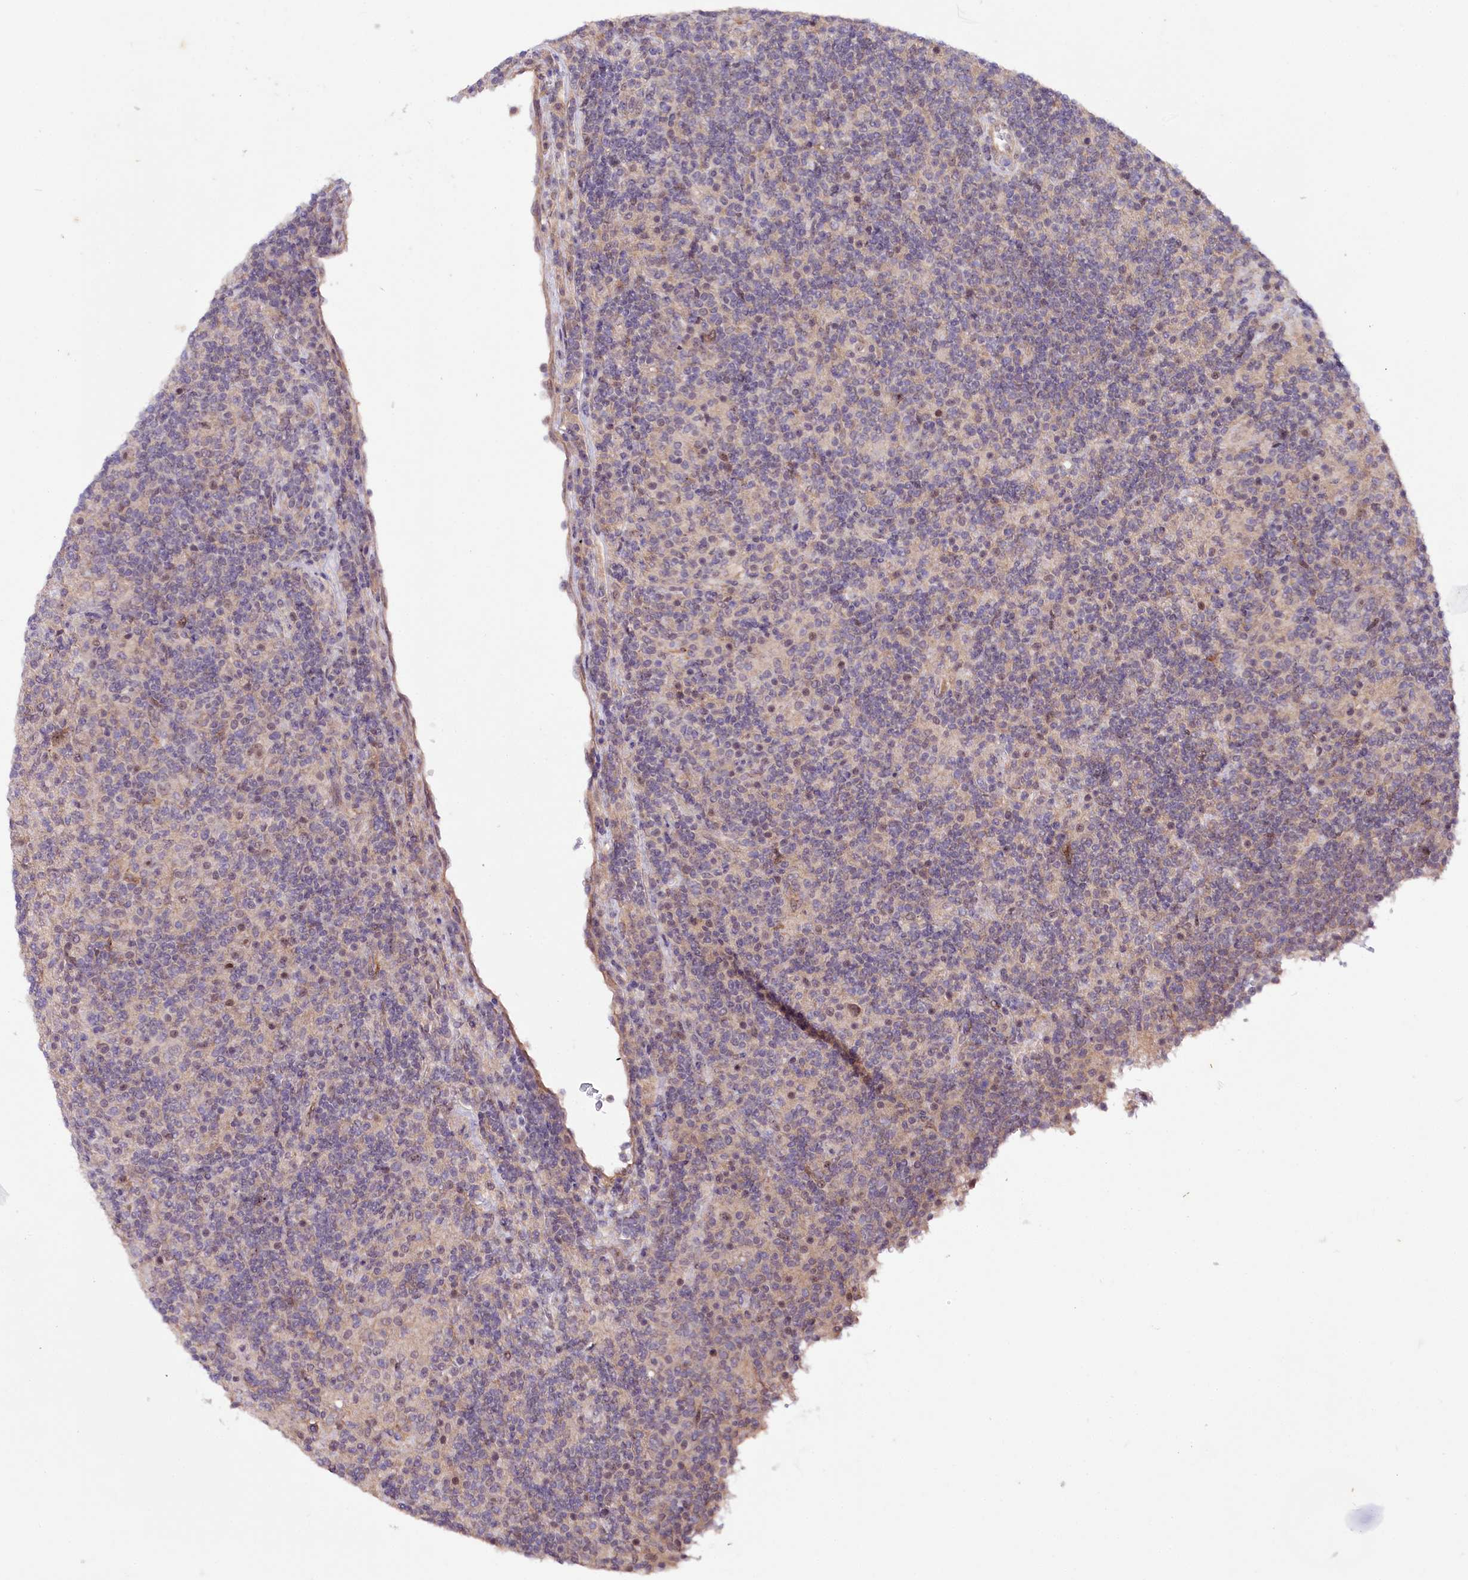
{"staining": {"intensity": "weak", "quantity": "<25%", "location": "nuclear"}, "tissue": "lymphoma", "cell_type": "Tumor cells", "image_type": "cancer", "snomed": [{"axis": "morphology", "description": "Hodgkin's disease, NOS"}, {"axis": "topography", "description": "Lymph node"}], "caption": "High power microscopy micrograph of an immunohistochemistry photomicrograph of Hodgkin's disease, revealing no significant positivity in tumor cells.", "gene": "PHLDB1", "patient": {"sex": "male", "age": 70}}